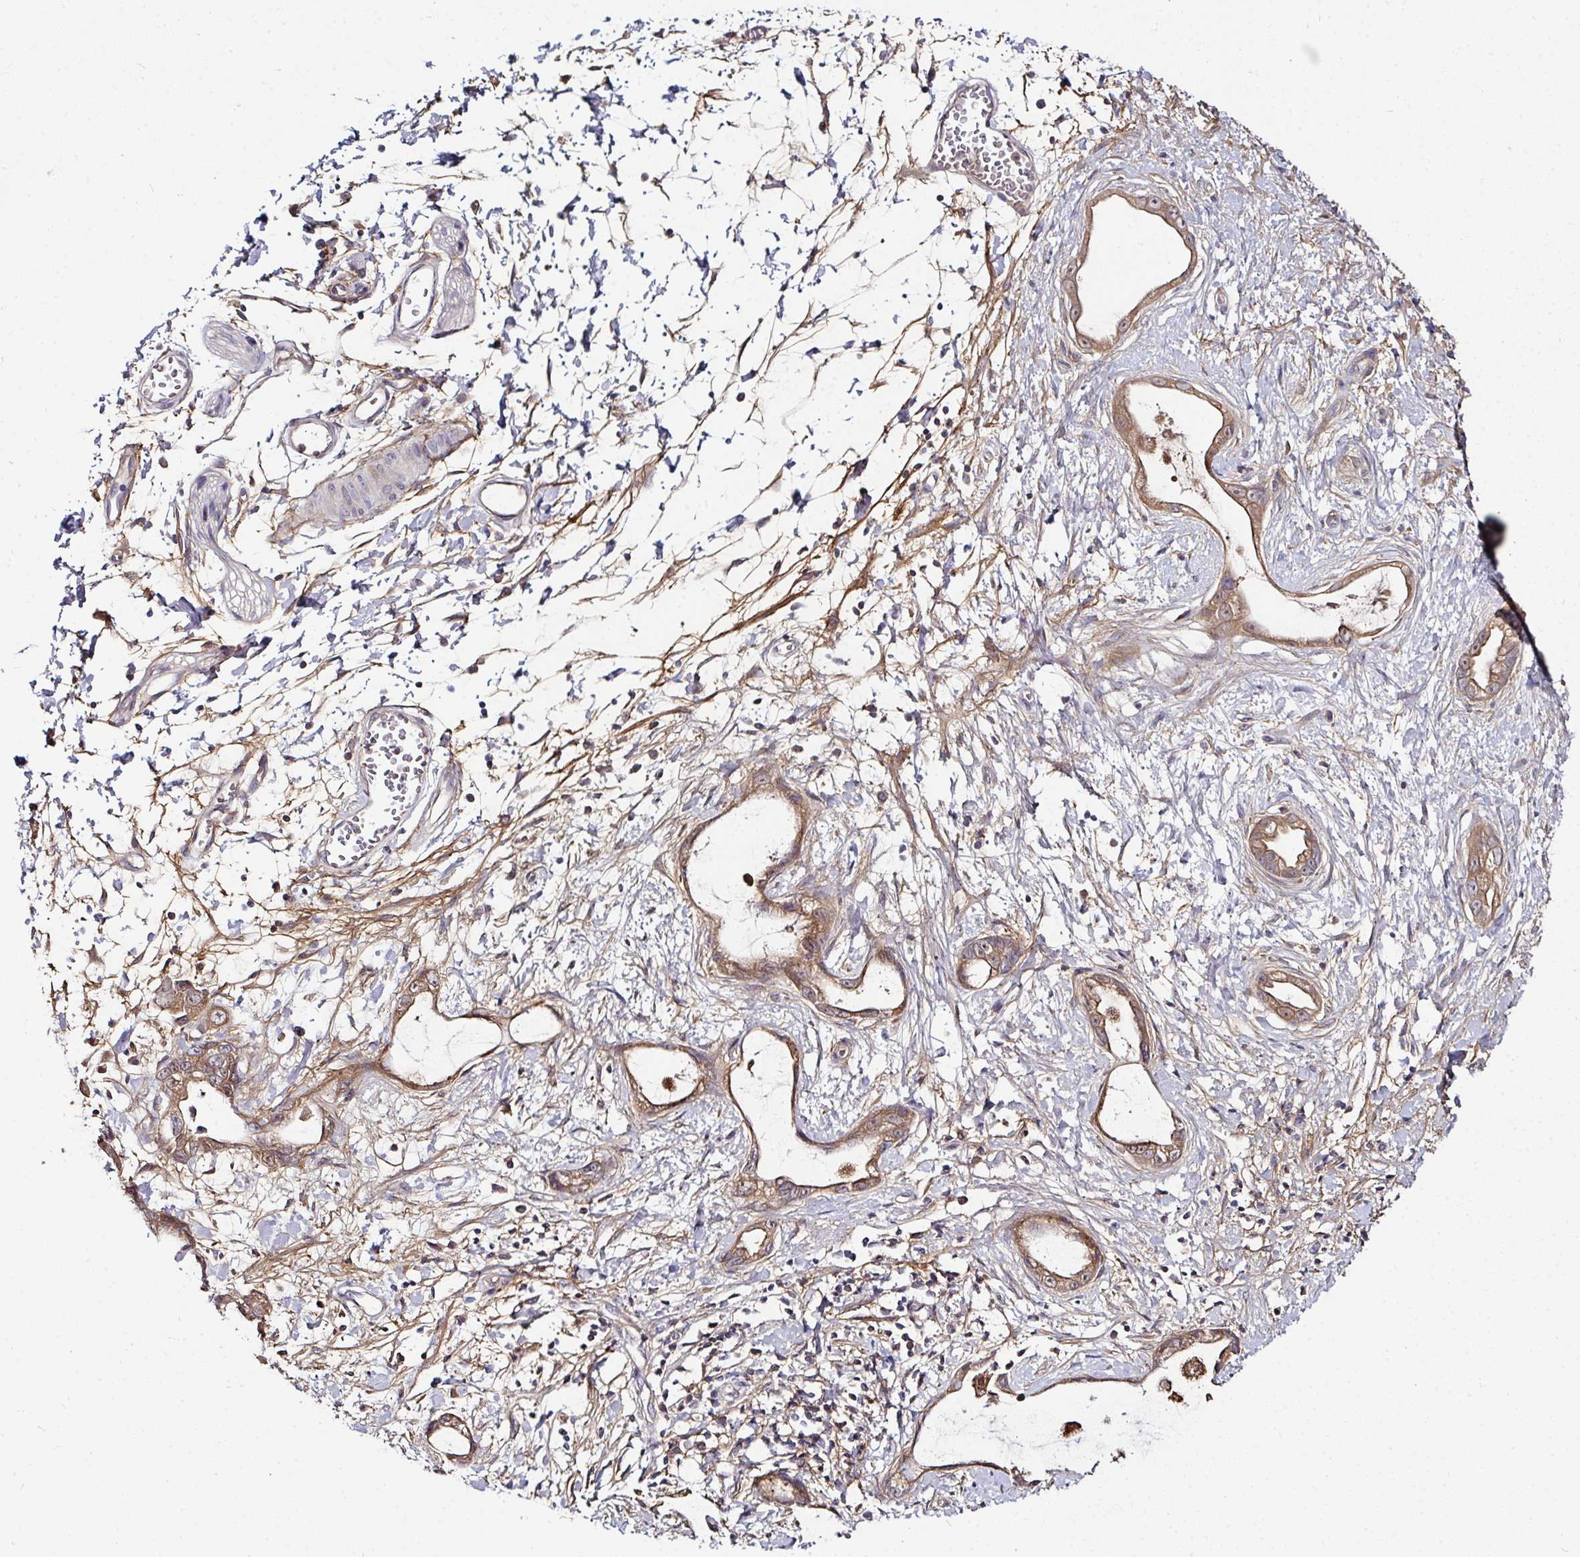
{"staining": {"intensity": "strong", "quantity": "25%-75%", "location": "cytoplasmic/membranous"}, "tissue": "stomach cancer", "cell_type": "Tumor cells", "image_type": "cancer", "snomed": [{"axis": "morphology", "description": "Adenocarcinoma, NOS"}, {"axis": "topography", "description": "Stomach"}], "caption": "Immunohistochemistry staining of stomach cancer (adenocarcinoma), which exhibits high levels of strong cytoplasmic/membranous expression in about 25%-75% of tumor cells indicating strong cytoplasmic/membranous protein staining. The staining was performed using DAB (3,3'-diaminobenzidine) (brown) for protein detection and nuclei were counterstained in hematoxylin (blue).", "gene": "CTDSP2", "patient": {"sex": "male", "age": 55}}